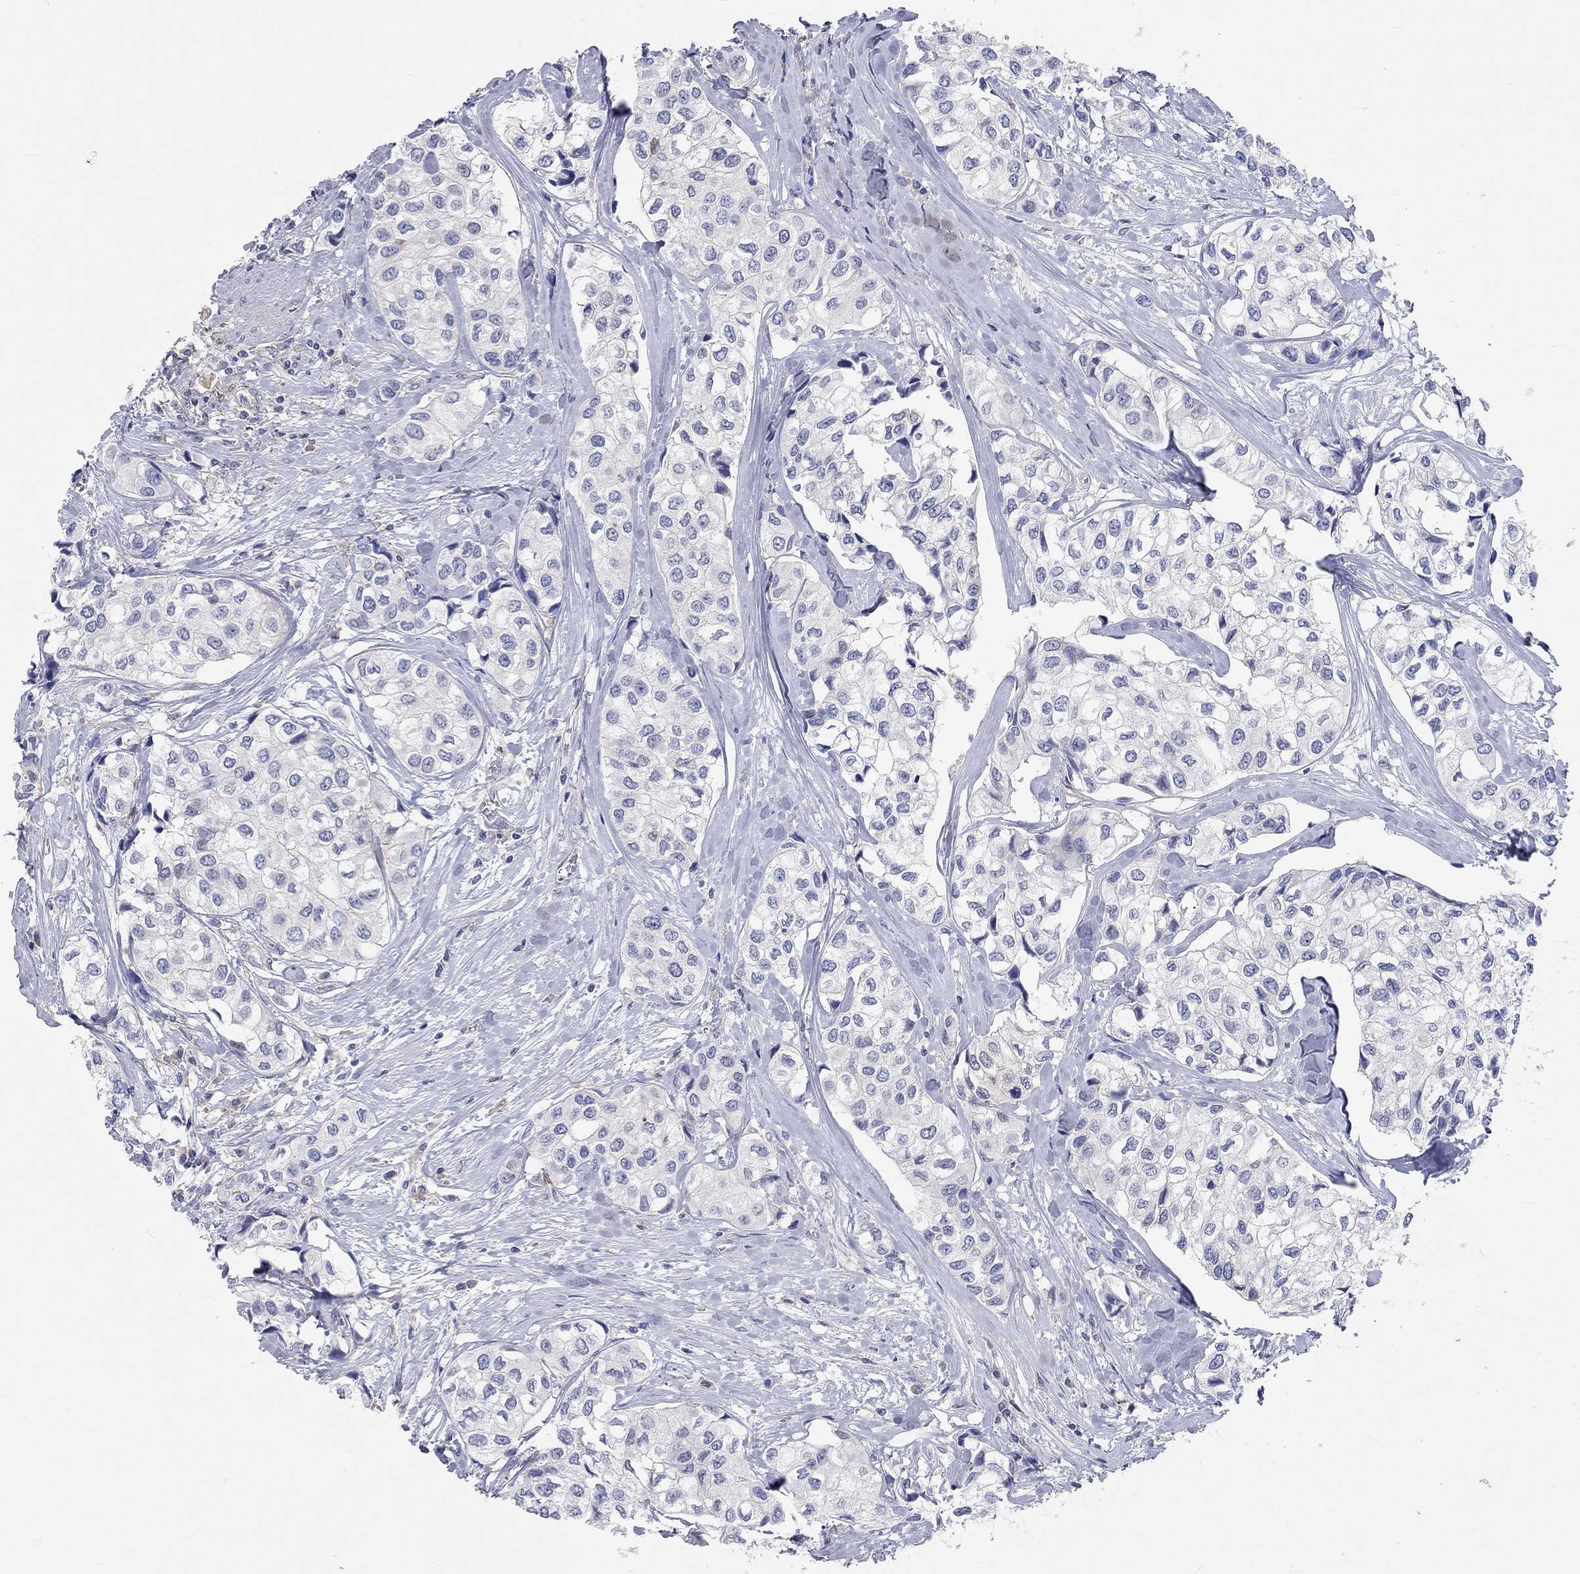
{"staining": {"intensity": "negative", "quantity": "none", "location": "none"}, "tissue": "urothelial cancer", "cell_type": "Tumor cells", "image_type": "cancer", "snomed": [{"axis": "morphology", "description": "Urothelial carcinoma, High grade"}, {"axis": "topography", "description": "Urinary bladder"}], "caption": "Immunohistochemistry (IHC) micrograph of urothelial cancer stained for a protein (brown), which demonstrates no expression in tumor cells.", "gene": "PCDHGA10", "patient": {"sex": "male", "age": 73}}